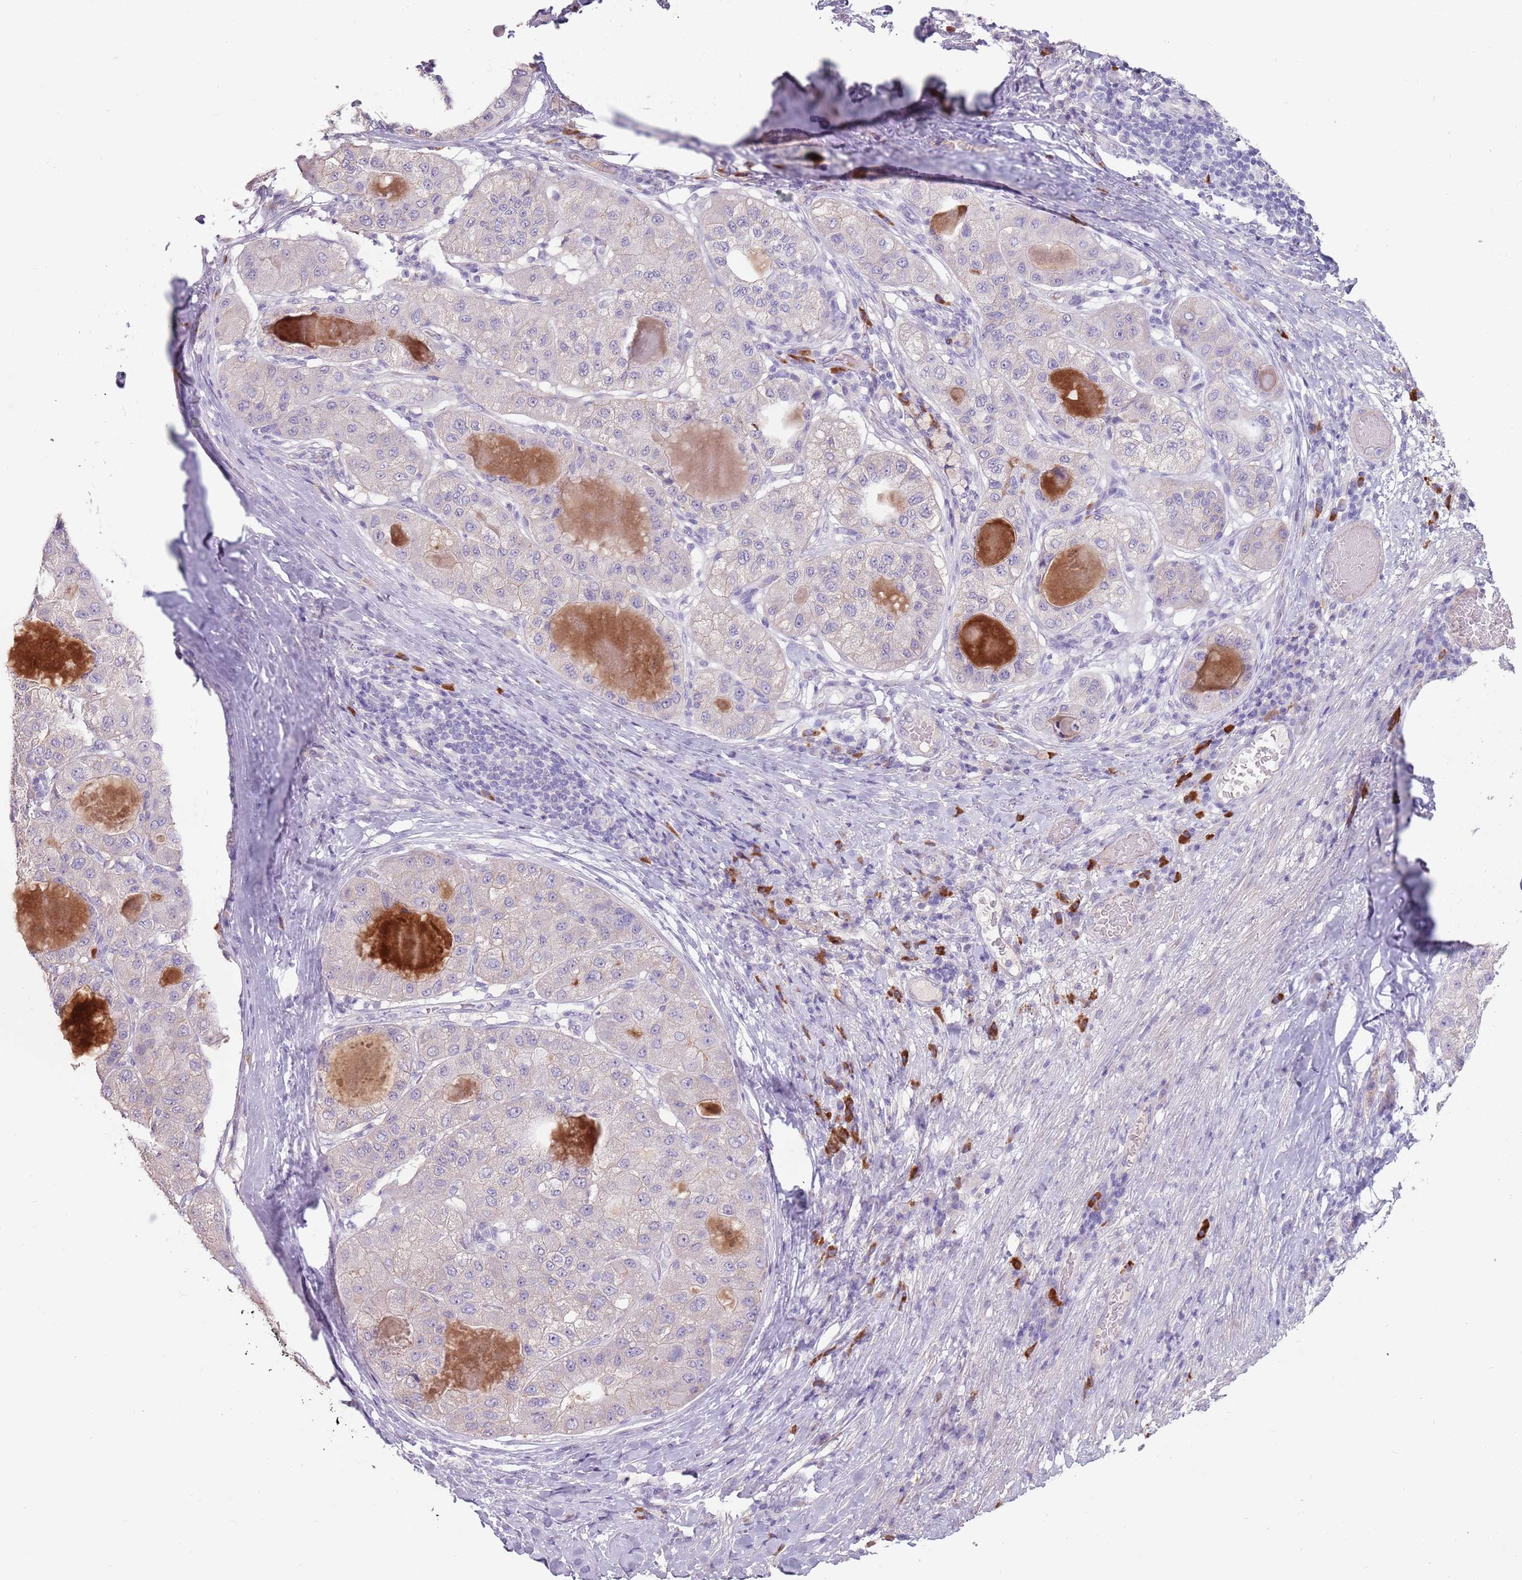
{"staining": {"intensity": "negative", "quantity": "none", "location": "none"}, "tissue": "liver cancer", "cell_type": "Tumor cells", "image_type": "cancer", "snomed": [{"axis": "morphology", "description": "Carcinoma, Hepatocellular, NOS"}, {"axis": "topography", "description": "Liver"}], "caption": "This is an immunohistochemistry (IHC) image of human liver hepatocellular carcinoma. There is no expression in tumor cells.", "gene": "STYK1", "patient": {"sex": "male", "age": 80}}